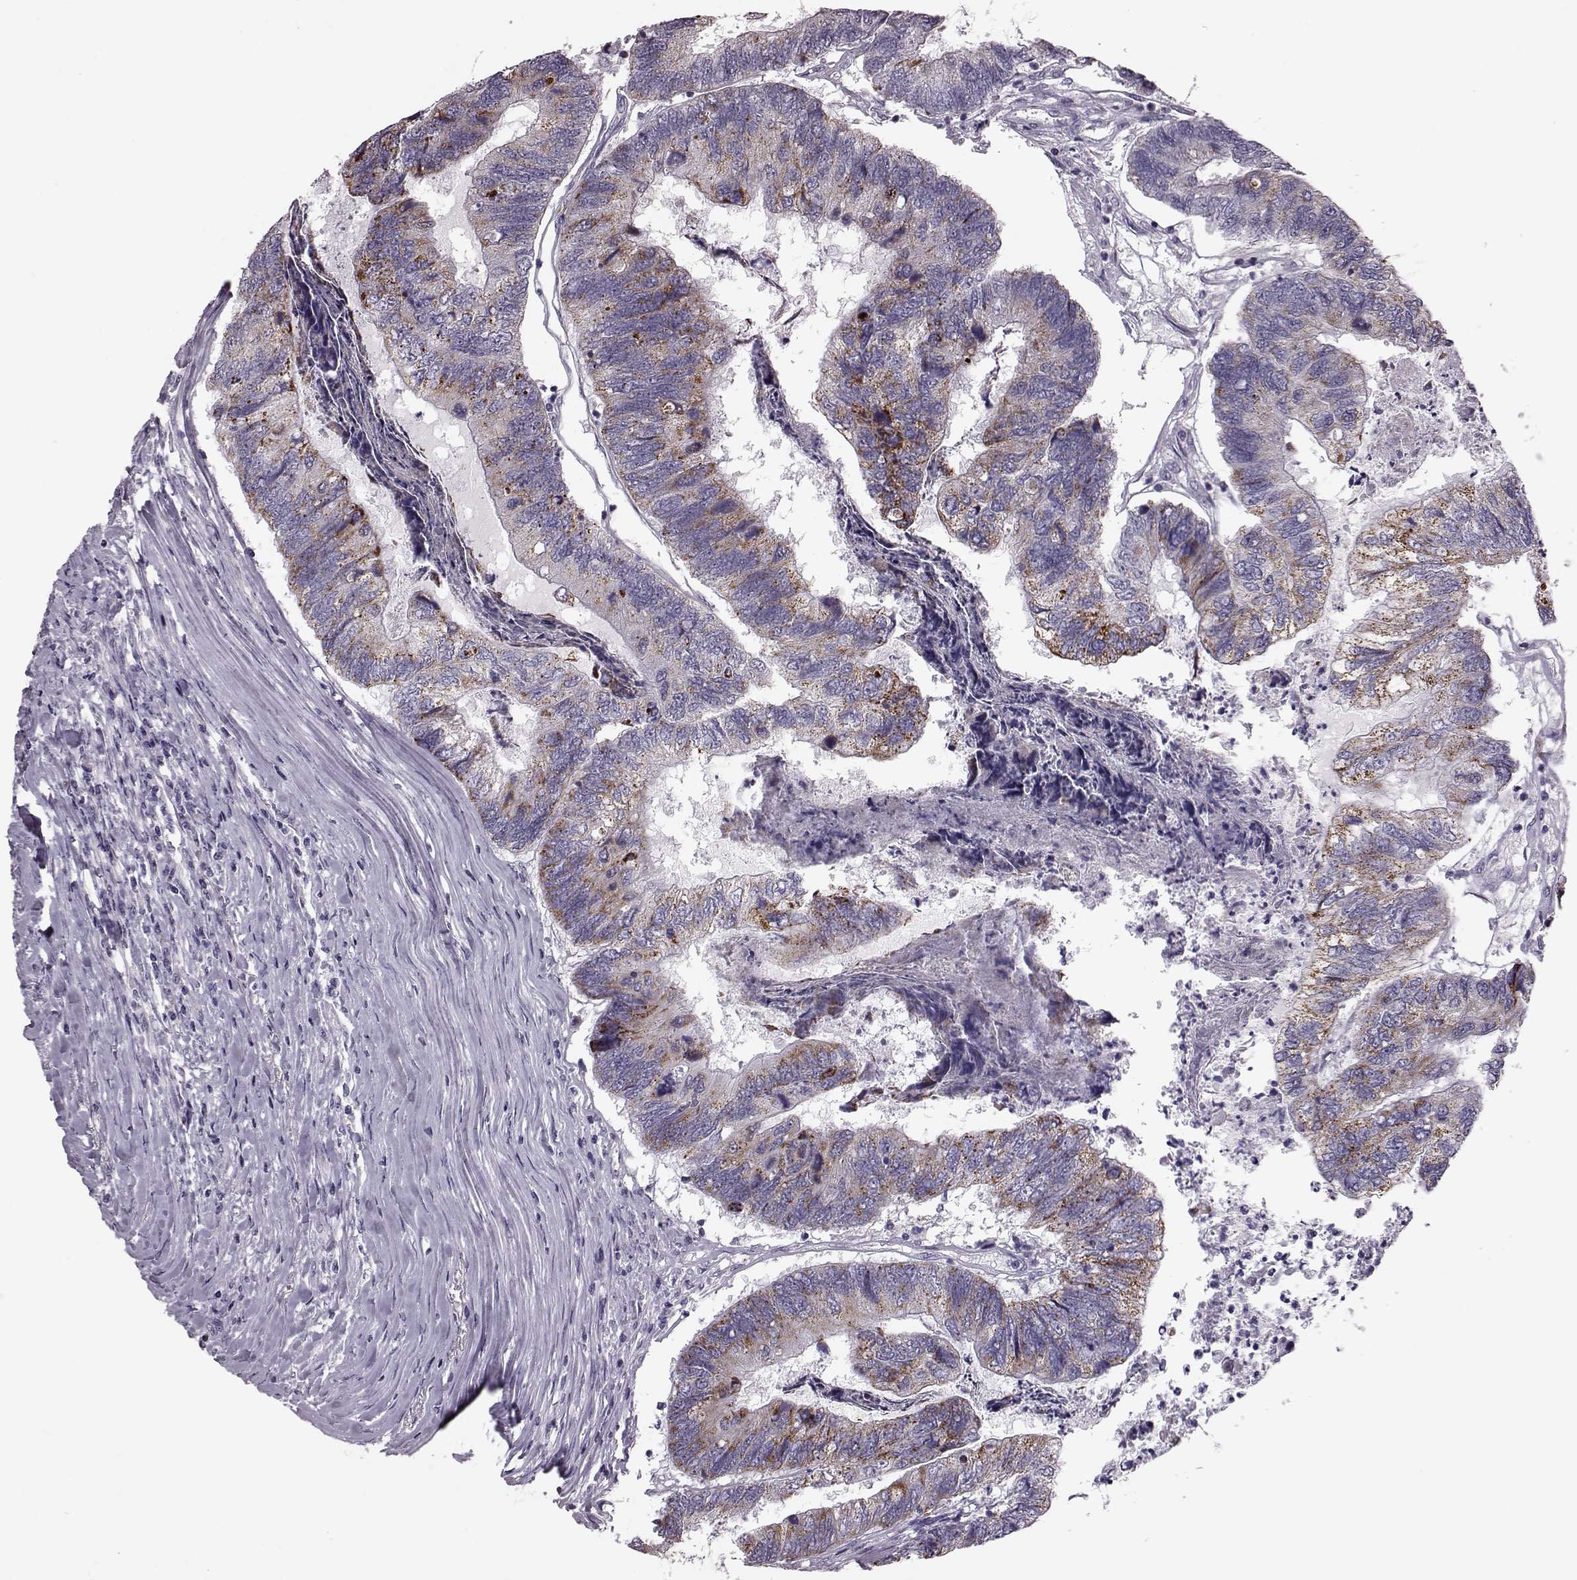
{"staining": {"intensity": "moderate", "quantity": ">75%", "location": "cytoplasmic/membranous"}, "tissue": "colorectal cancer", "cell_type": "Tumor cells", "image_type": "cancer", "snomed": [{"axis": "morphology", "description": "Adenocarcinoma, NOS"}, {"axis": "topography", "description": "Colon"}], "caption": "Immunohistochemical staining of adenocarcinoma (colorectal) displays moderate cytoplasmic/membranous protein positivity in about >75% of tumor cells.", "gene": "RIMS2", "patient": {"sex": "female", "age": 67}}